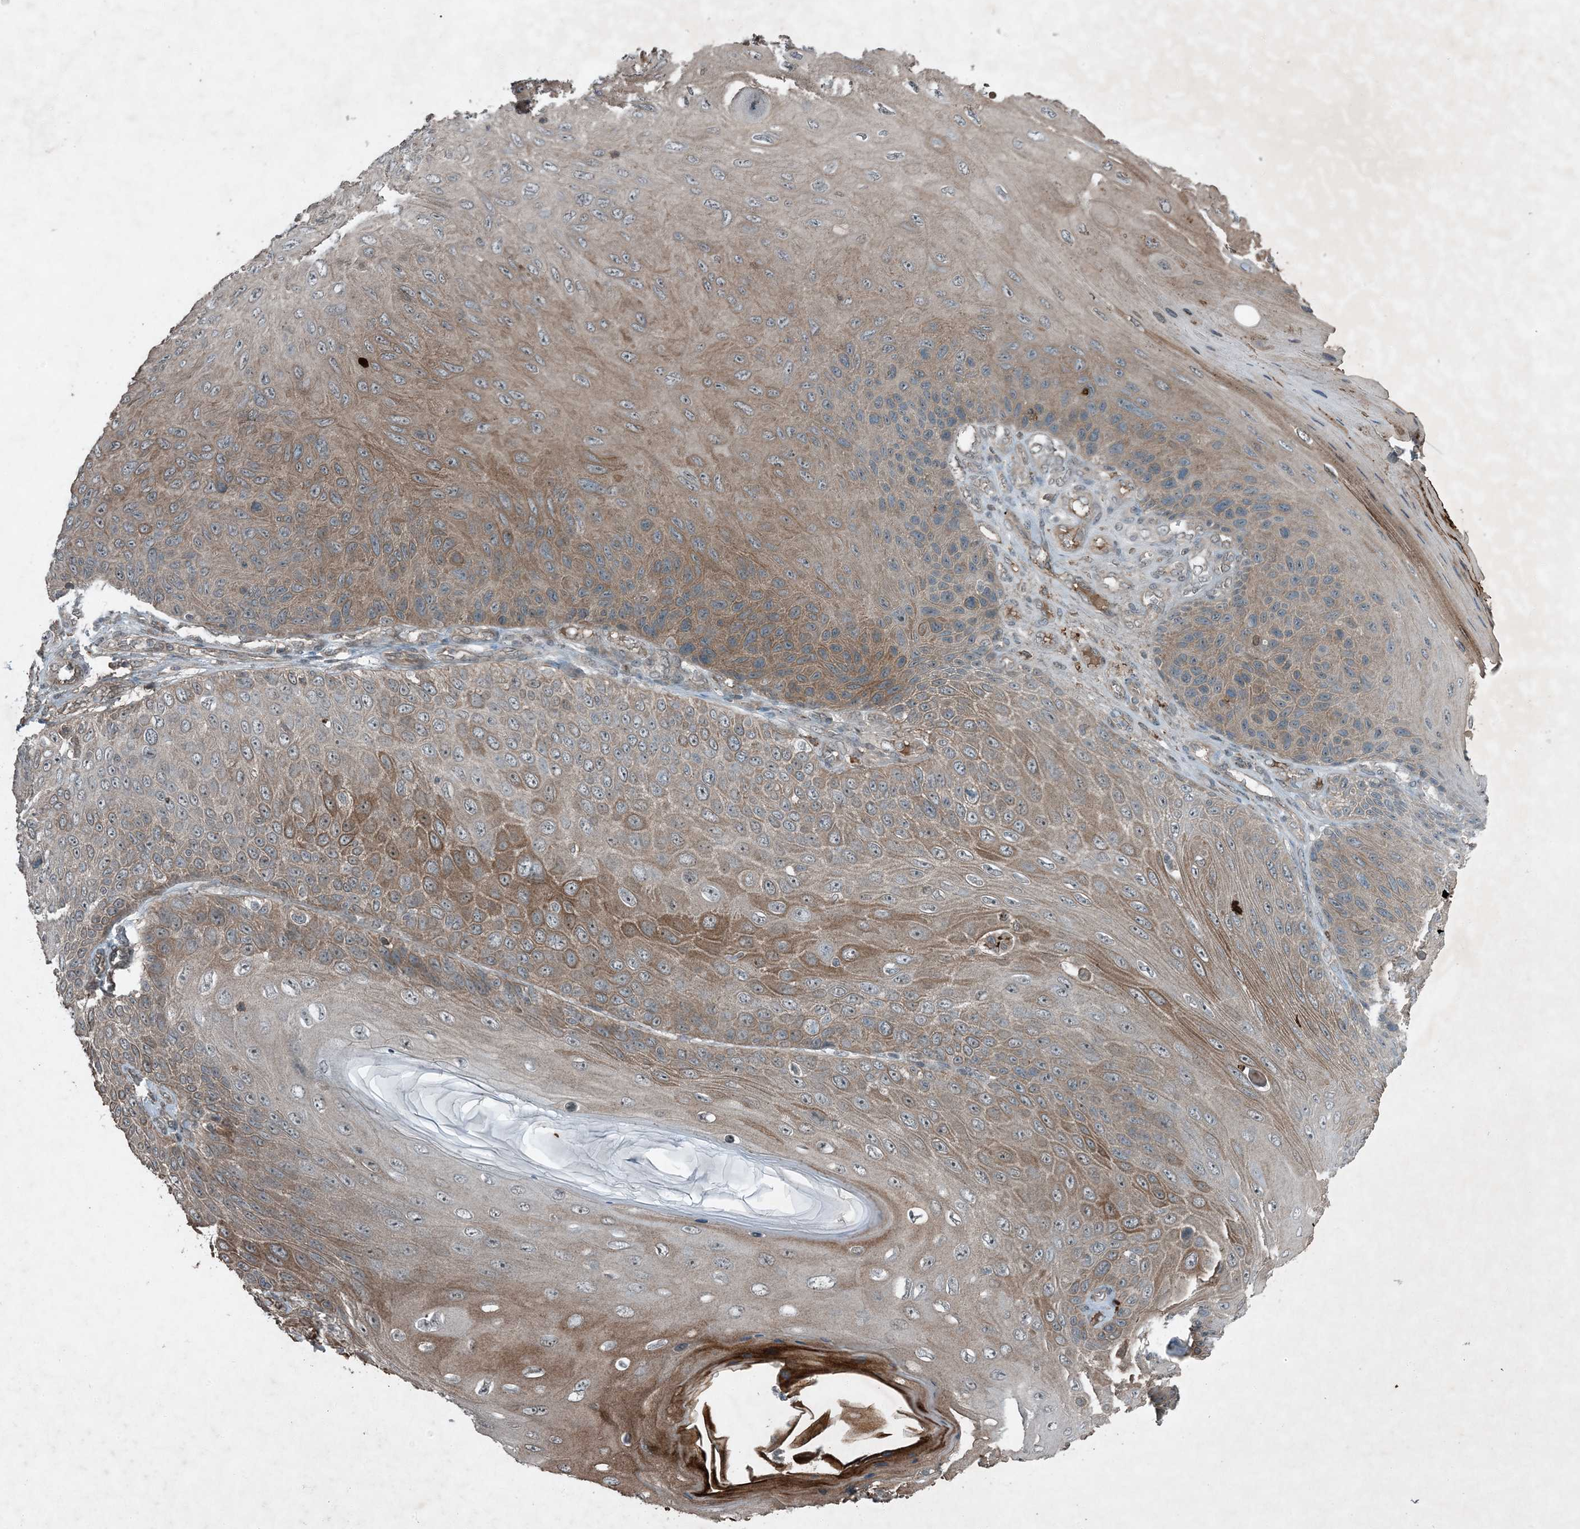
{"staining": {"intensity": "moderate", "quantity": "25%-75%", "location": "cytoplasmic/membranous"}, "tissue": "skin cancer", "cell_type": "Tumor cells", "image_type": "cancer", "snomed": [{"axis": "morphology", "description": "Squamous cell carcinoma, NOS"}, {"axis": "topography", "description": "Skin"}], "caption": "There is medium levels of moderate cytoplasmic/membranous staining in tumor cells of skin cancer (squamous cell carcinoma), as demonstrated by immunohistochemical staining (brown color).", "gene": "MDN1", "patient": {"sex": "female", "age": 88}}